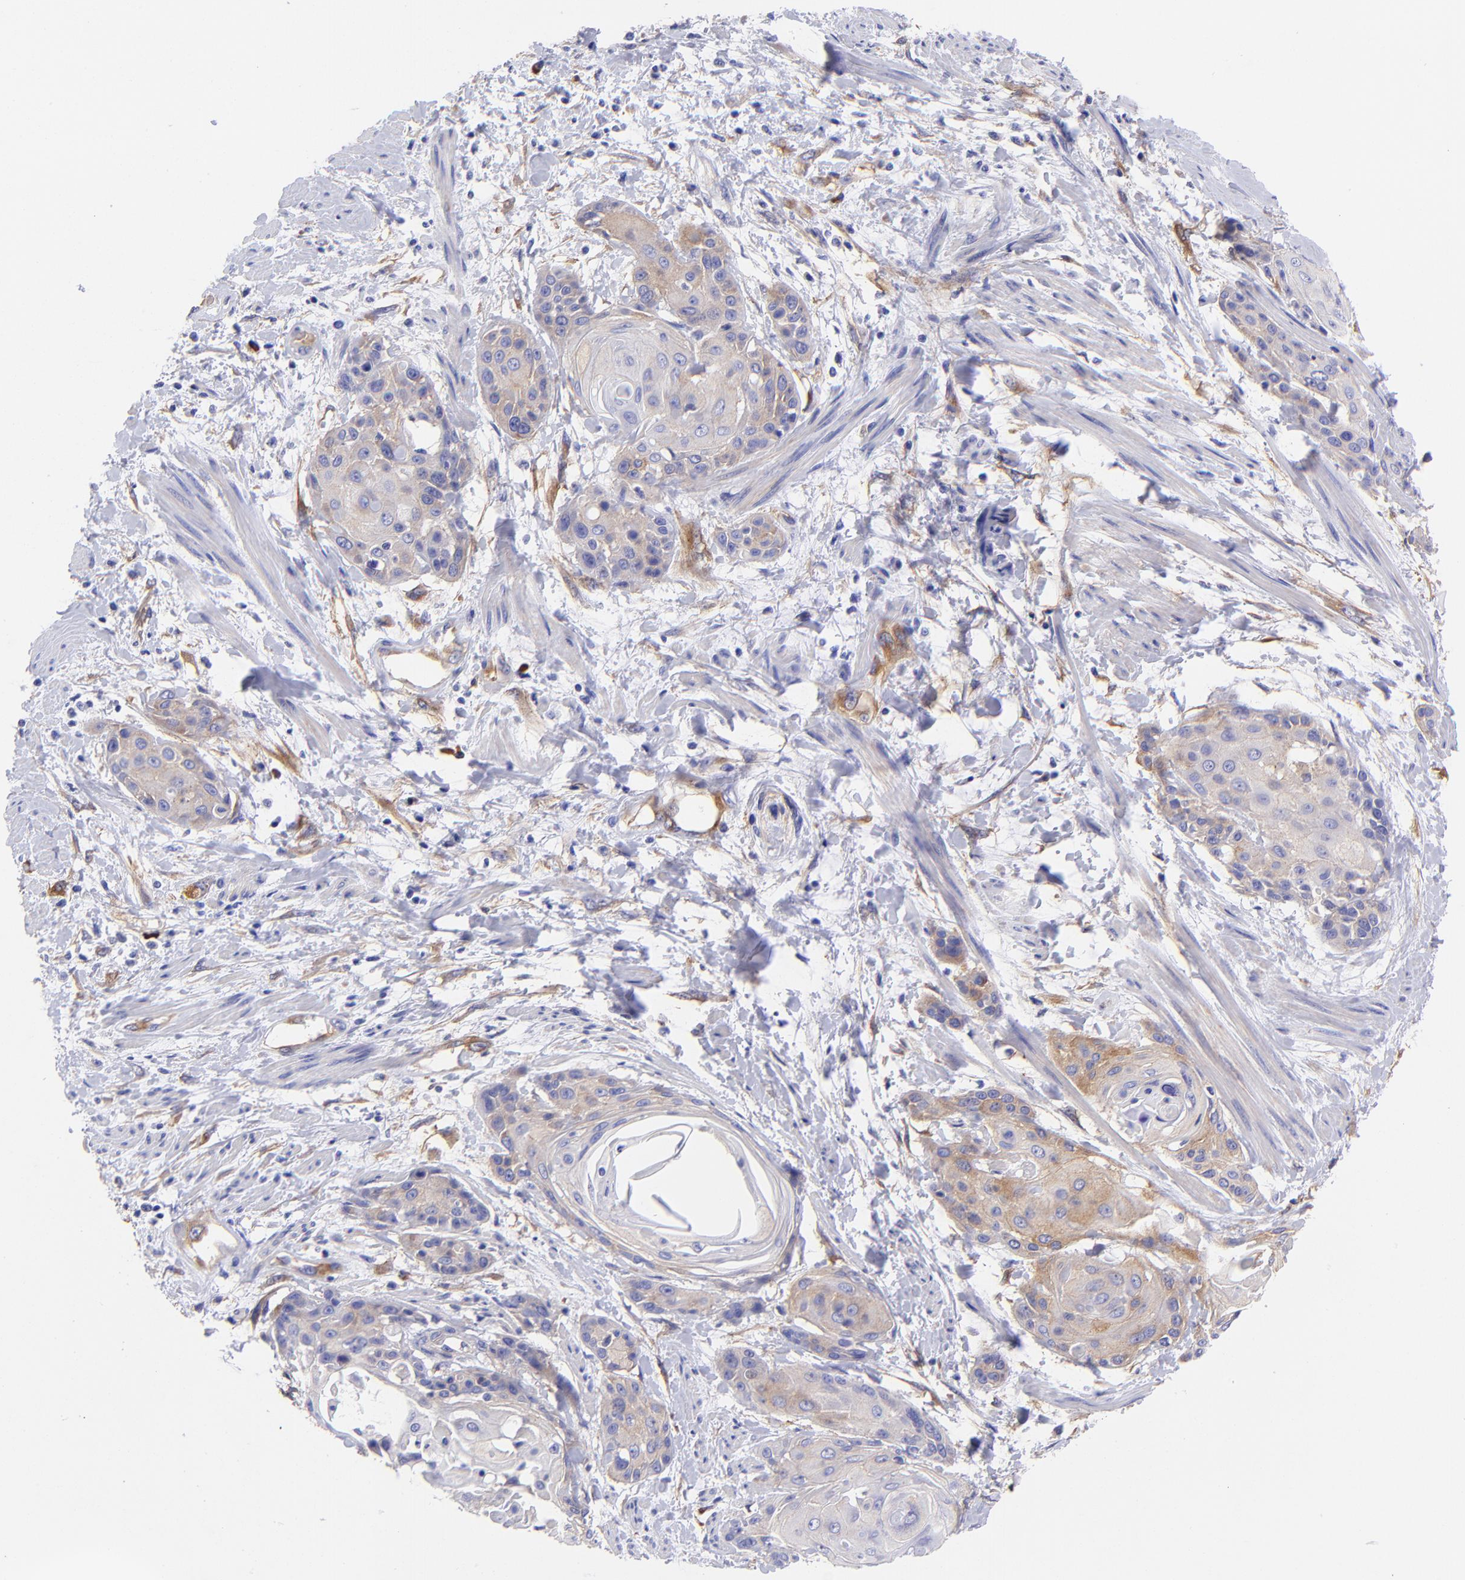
{"staining": {"intensity": "moderate", "quantity": "<25%", "location": "cytoplasmic/membranous"}, "tissue": "cervical cancer", "cell_type": "Tumor cells", "image_type": "cancer", "snomed": [{"axis": "morphology", "description": "Squamous cell carcinoma, NOS"}, {"axis": "topography", "description": "Cervix"}], "caption": "This histopathology image reveals cervical squamous cell carcinoma stained with immunohistochemistry (IHC) to label a protein in brown. The cytoplasmic/membranous of tumor cells show moderate positivity for the protein. Nuclei are counter-stained blue.", "gene": "PPFIBP1", "patient": {"sex": "female", "age": 57}}